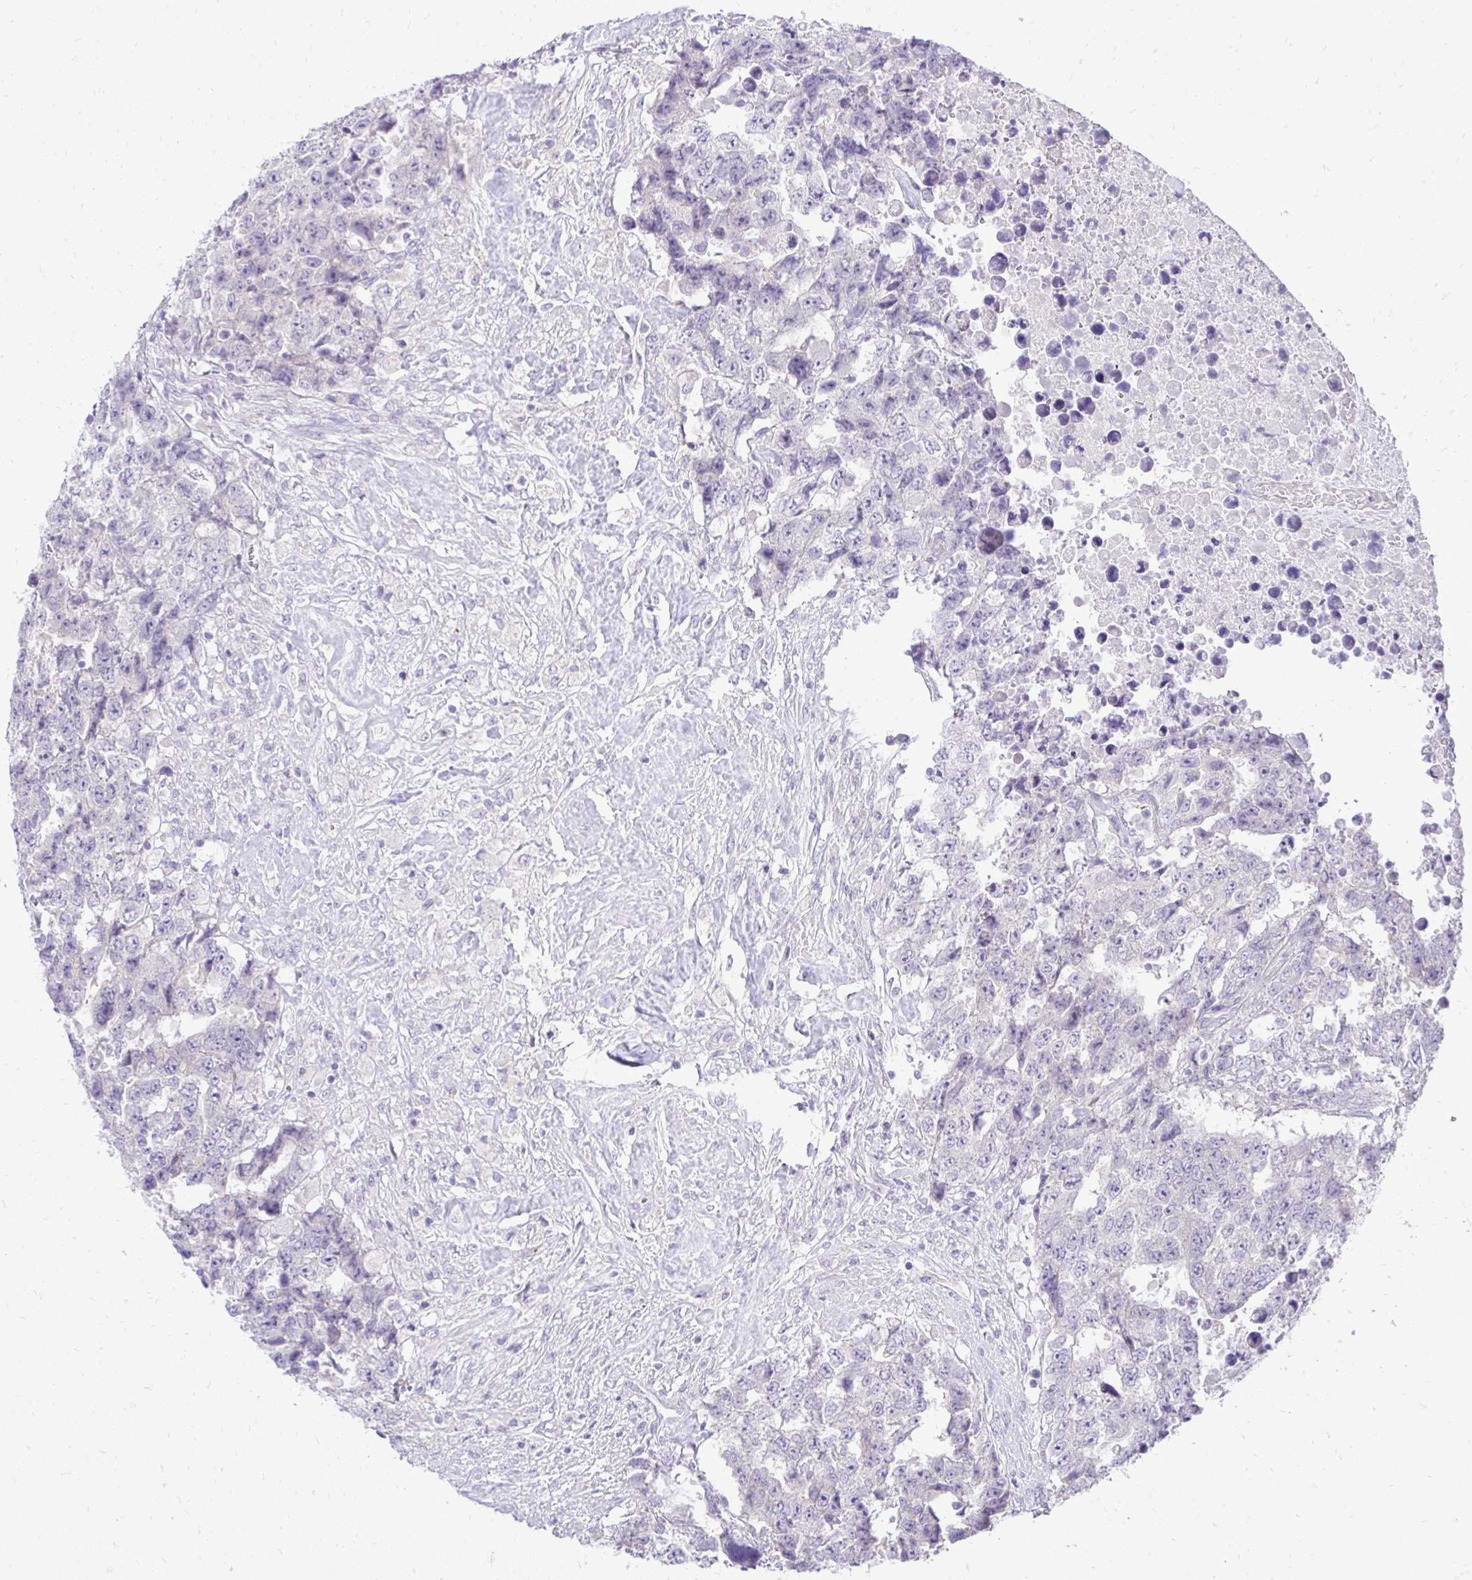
{"staining": {"intensity": "negative", "quantity": "none", "location": "none"}, "tissue": "testis cancer", "cell_type": "Tumor cells", "image_type": "cancer", "snomed": [{"axis": "morphology", "description": "Carcinoma, Embryonal, NOS"}, {"axis": "topography", "description": "Testis"}], "caption": "Embryonal carcinoma (testis) stained for a protein using immunohistochemistry shows no expression tumor cells.", "gene": "OR8D1", "patient": {"sex": "male", "age": 24}}